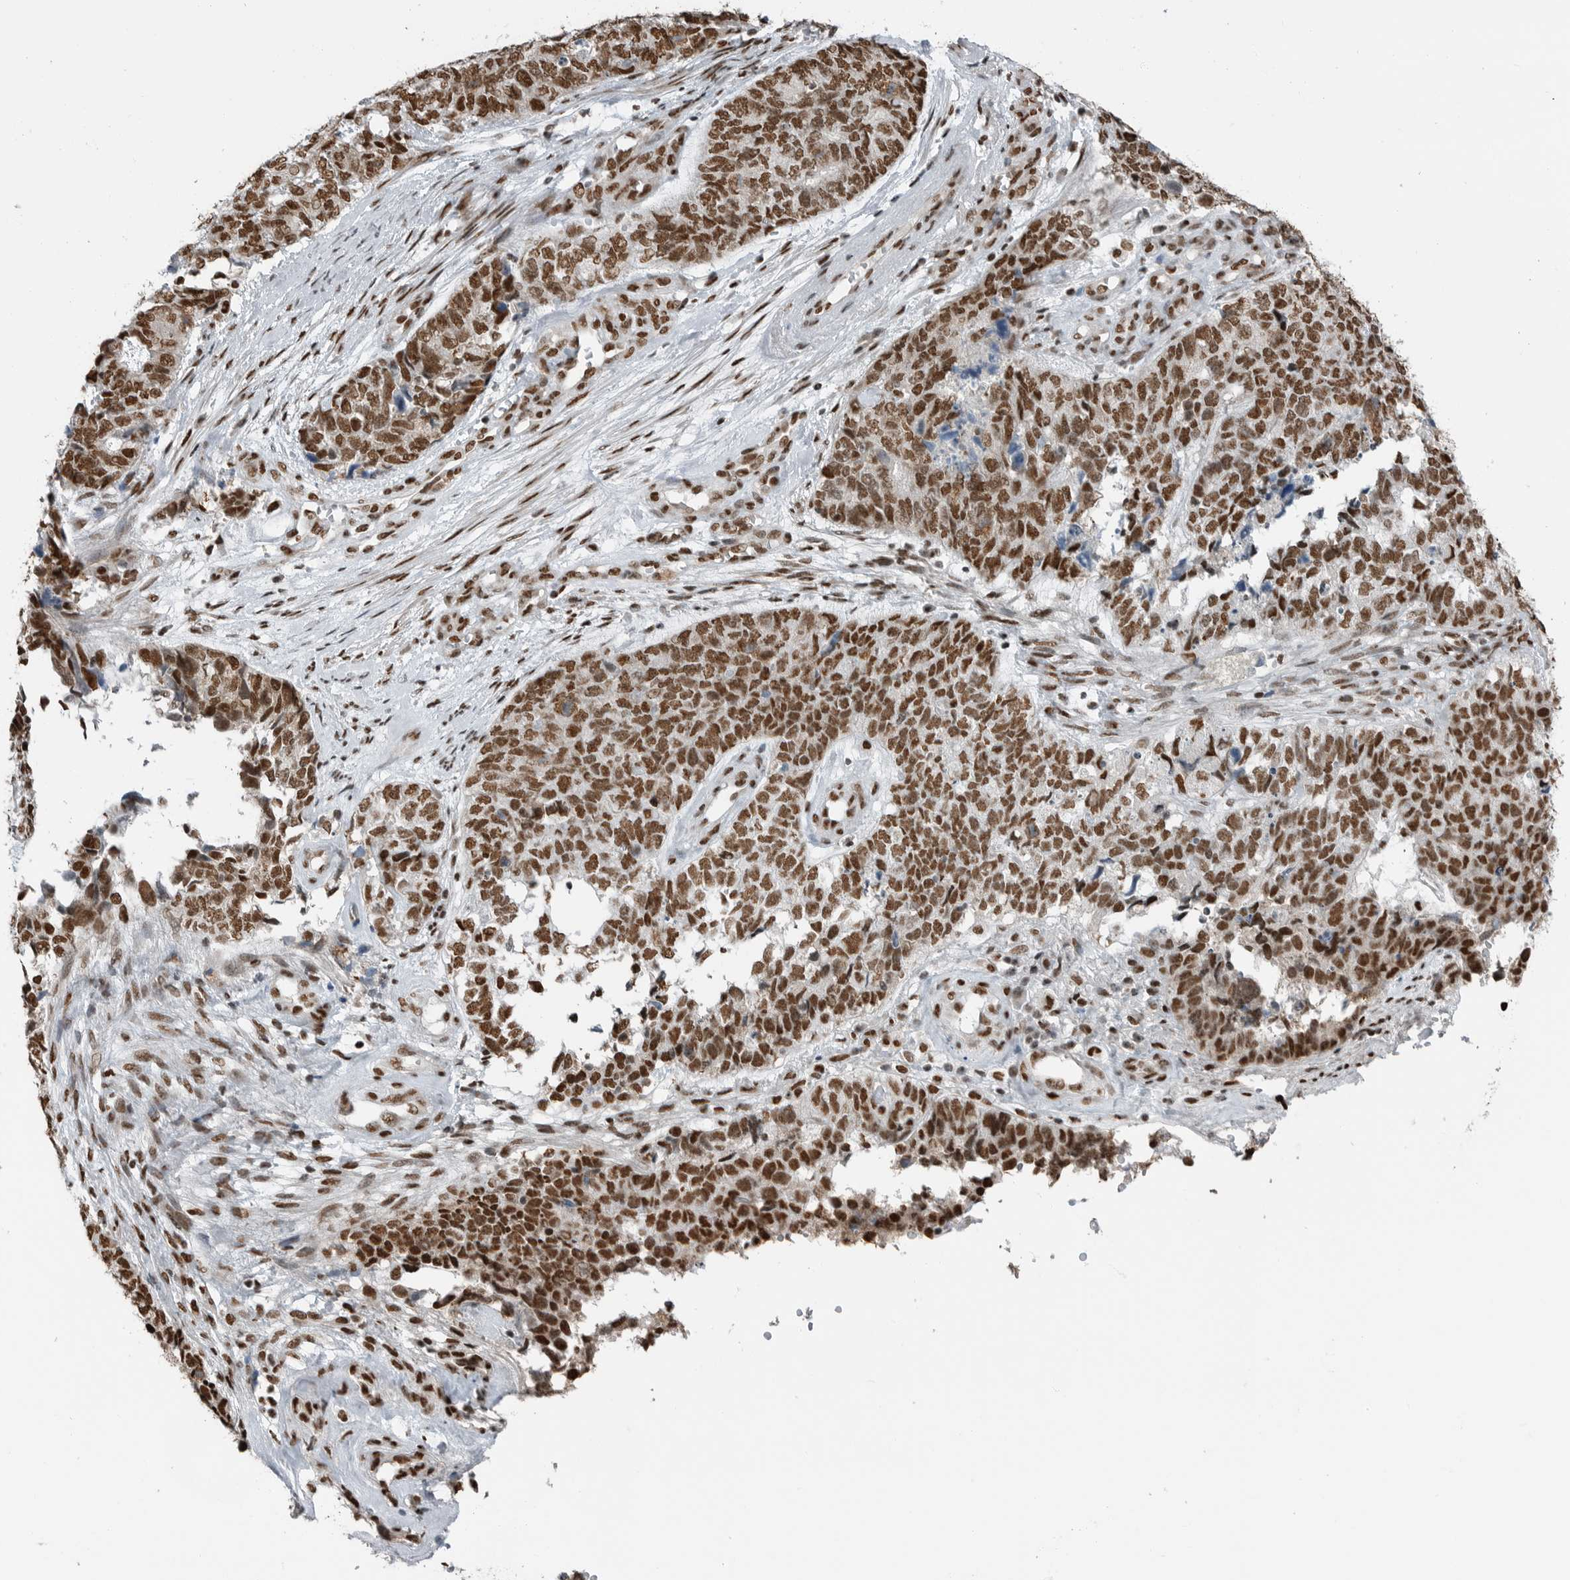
{"staining": {"intensity": "moderate", "quantity": ">75%", "location": "nuclear"}, "tissue": "cervical cancer", "cell_type": "Tumor cells", "image_type": "cancer", "snomed": [{"axis": "morphology", "description": "Squamous cell carcinoma, NOS"}, {"axis": "topography", "description": "Cervix"}], "caption": "Brown immunohistochemical staining in cervical cancer (squamous cell carcinoma) shows moderate nuclear expression in approximately >75% of tumor cells.", "gene": "BLZF1", "patient": {"sex": "female", "age": 63}}